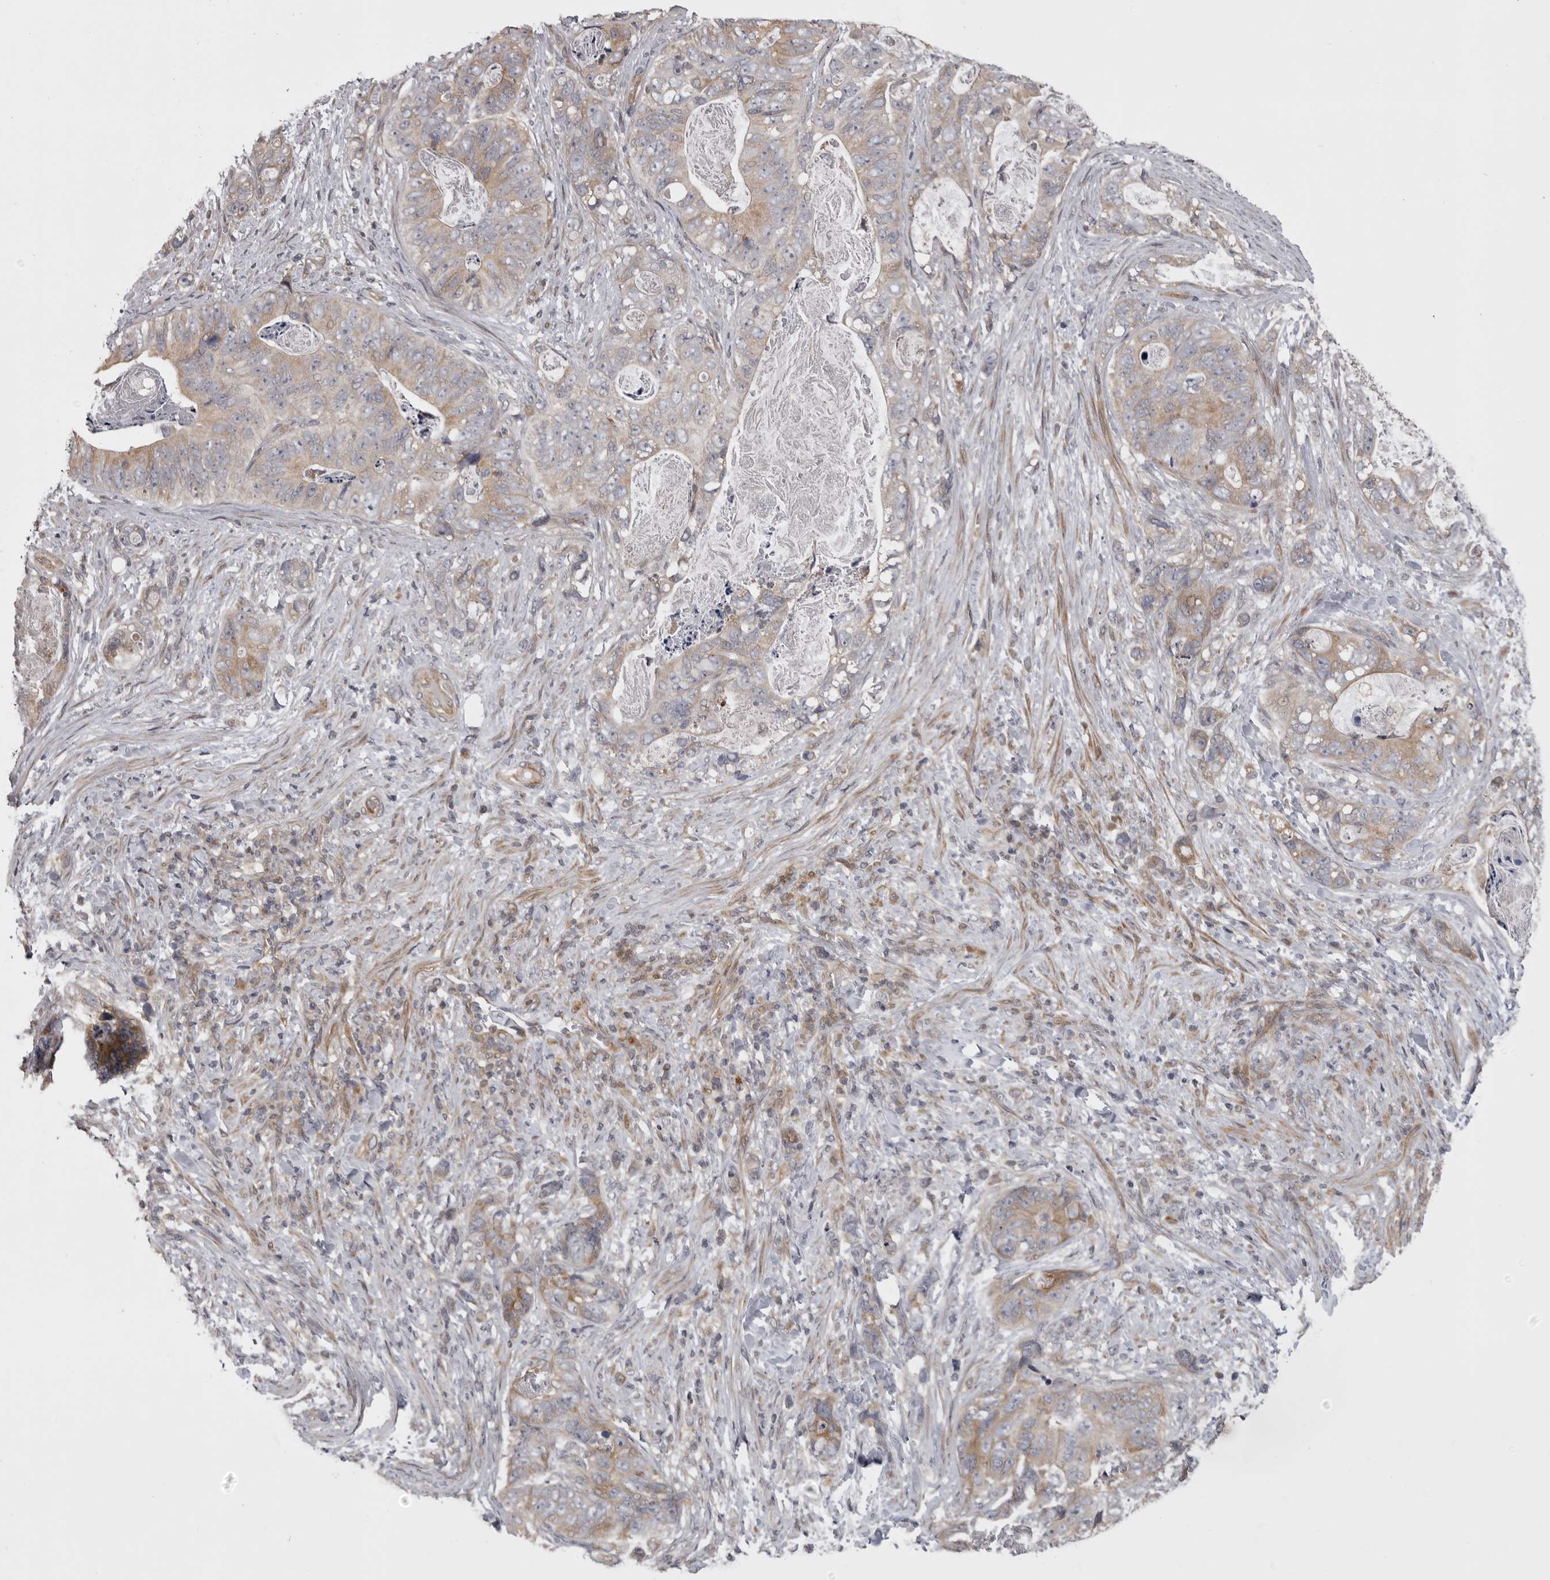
{"staining": {"intensity": "weak", "quantity": ">75%", "location": "cytoplasmic/membranous"}, "tissue": "stomach cancer", "cell_type": "Tumor cells", "image_type": "cancer", "snomed": [{"axis": "morphology", "description": "Normal tissue, NOS"}, {"axis": "morphology", "description": "Adenocarcinoma, NOS"}, {"axis": "topography", "description": "Stomach"}], "caption": "A micrograph of stomach adenocarcinoma stained for a protein exhibits weak cytoplasmic/membranous brown staining in tumor cells.", "gene": "ZNRF1", "patient": {"sex": "female", "age": 89}}